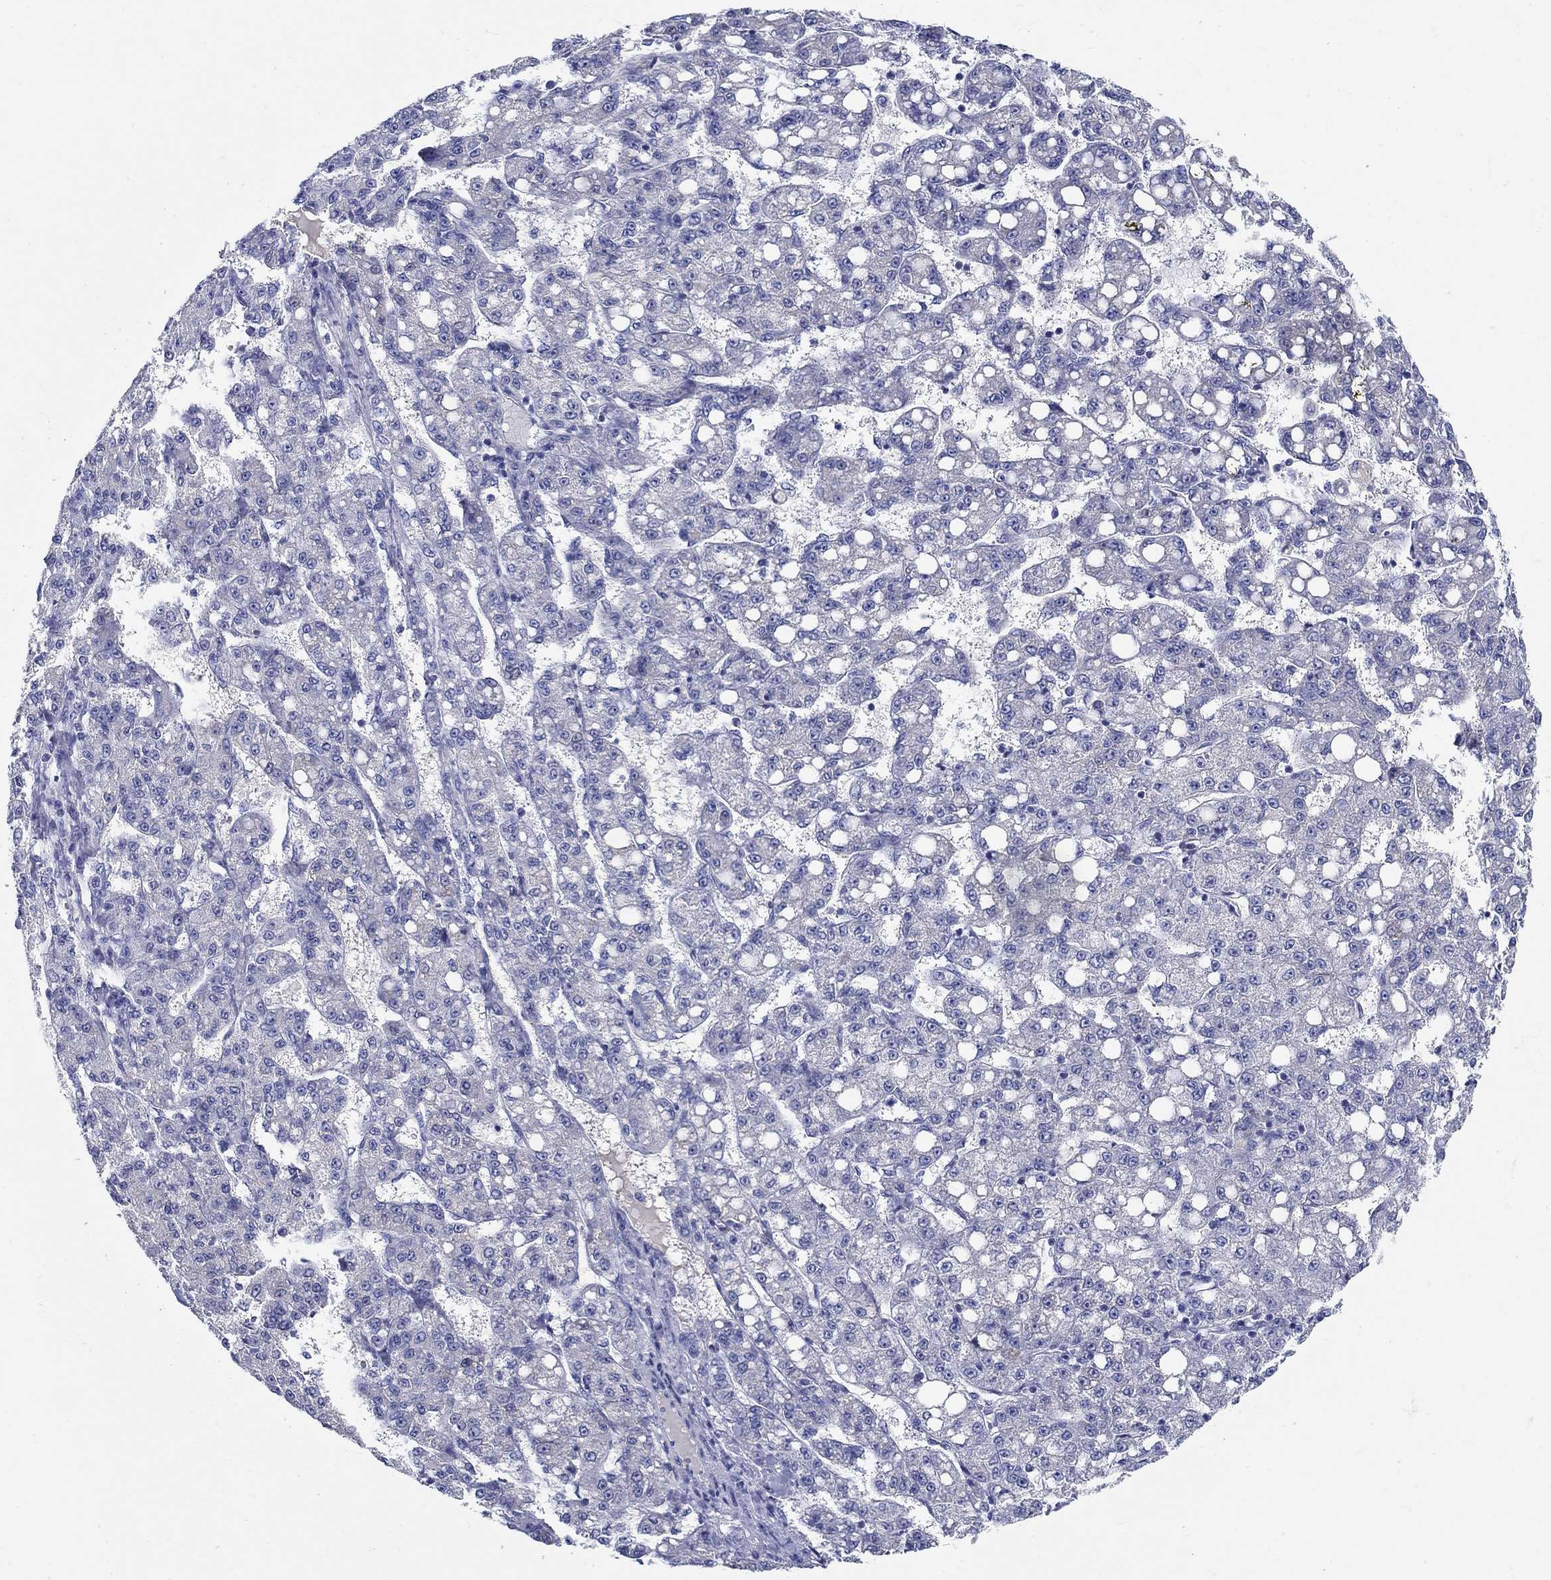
{"staining": {"intensity": "negative", "quantity": "none", "location": "none"}, "tissue": "liver cancer", "cell_type": "Tumor cells", "image_type": "cancer", "snomed": [{"axis": "morphology", "description": "Carcinoma, Hepatocellular, NOS"}, {"axis": "topography", "description": "Liver"}], "caption": "Immunohistochemistry of human hepatocellular carcinoma (liver) exhibits no positivity in tumor cells.", "gene": "CRYGD", "patient": {"sex": "female", "age": 65}}